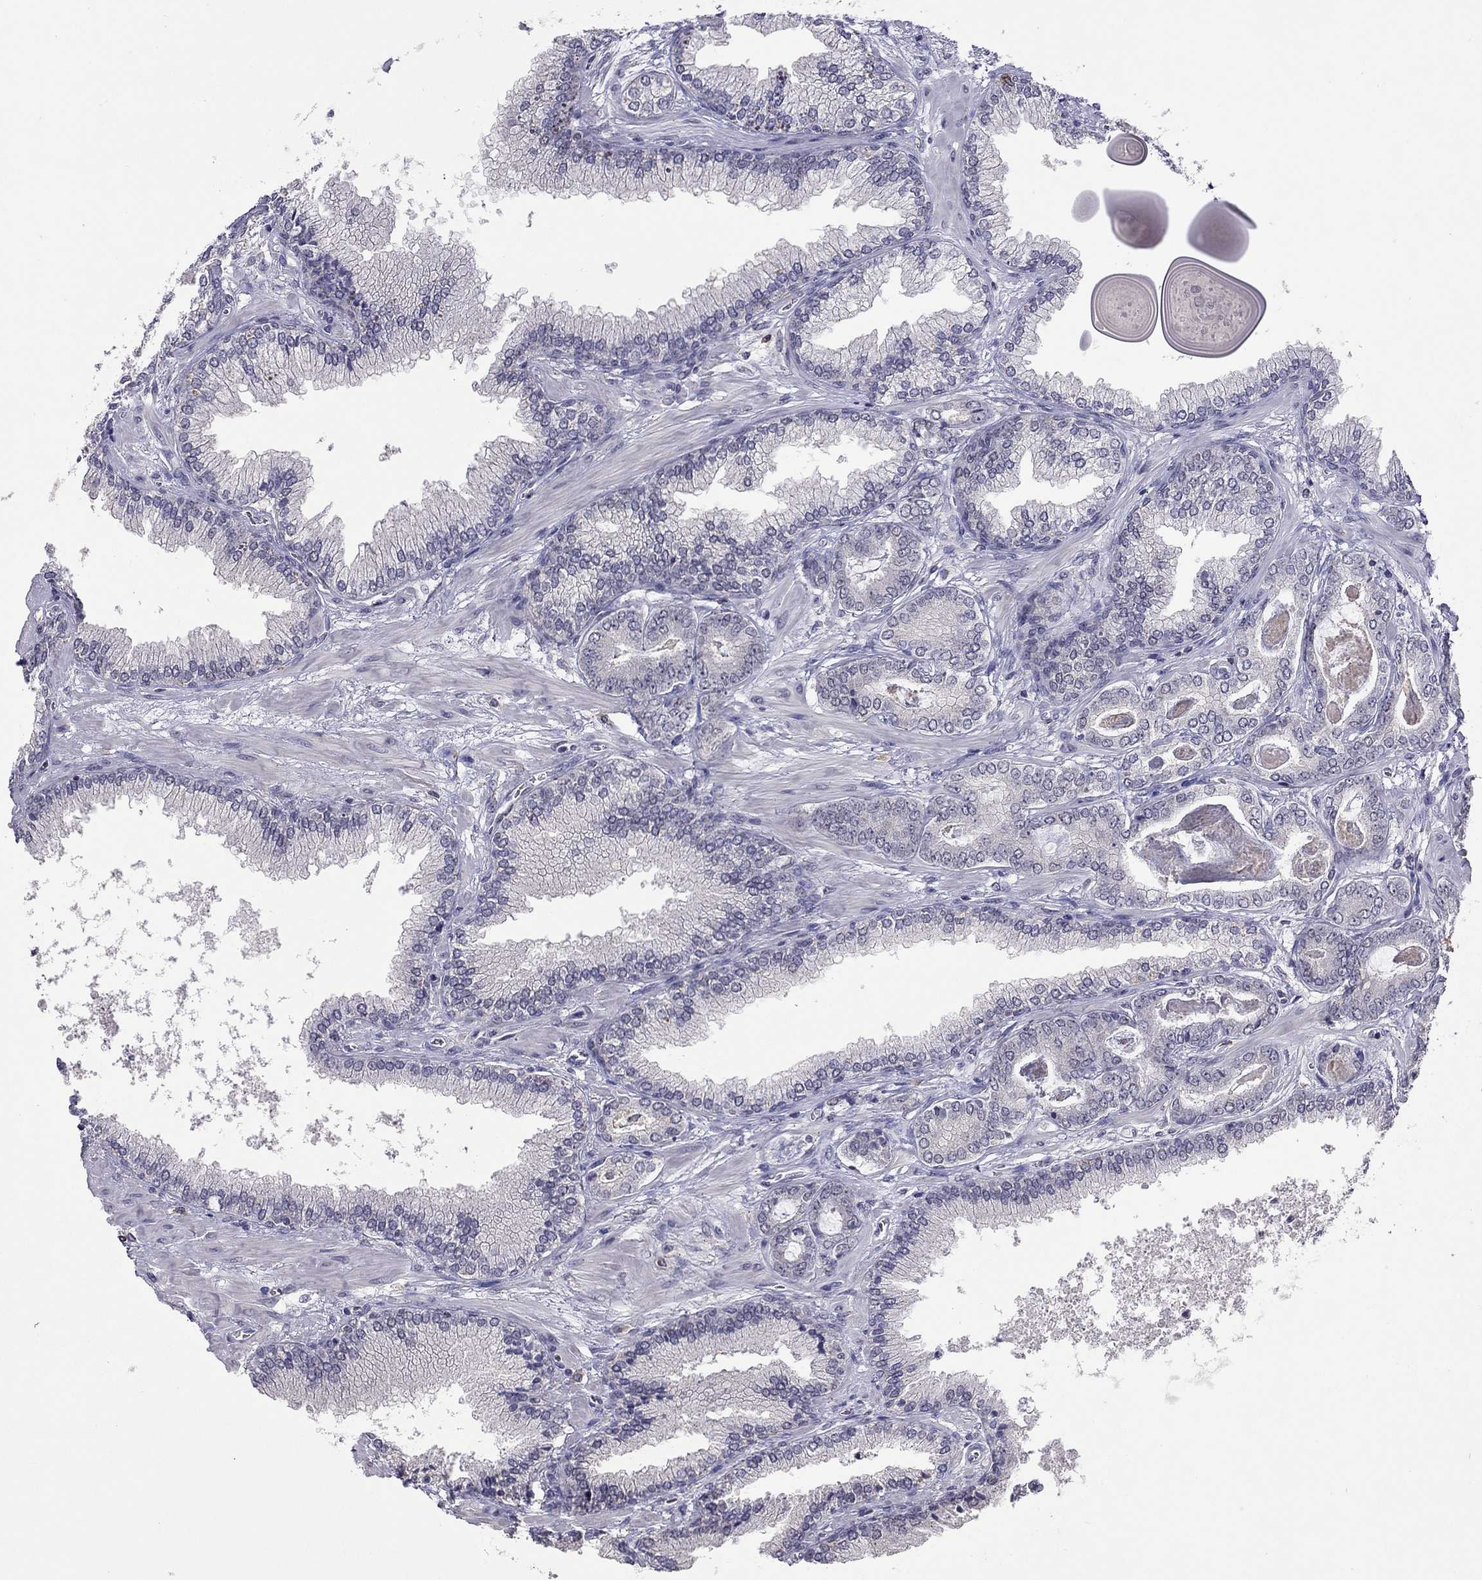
{"staining": {"intensity": "negative", "quantity": "none", "location": "none"}, "tissue": "prostate cancer", "cell_type": "Tumor cells", "image_type": "cancer", "snomed": [{"axis": "morphology", "description": "Adenocarcinoma, Low grade"}, {"axis": "topography", "description": "Prostate"}], "caption": "Tumor cells show no significant positivity in prostate low-grade adenocarcinoma.", "gene": "WNK3", "patient": {"sex": "male", "age": 69}}